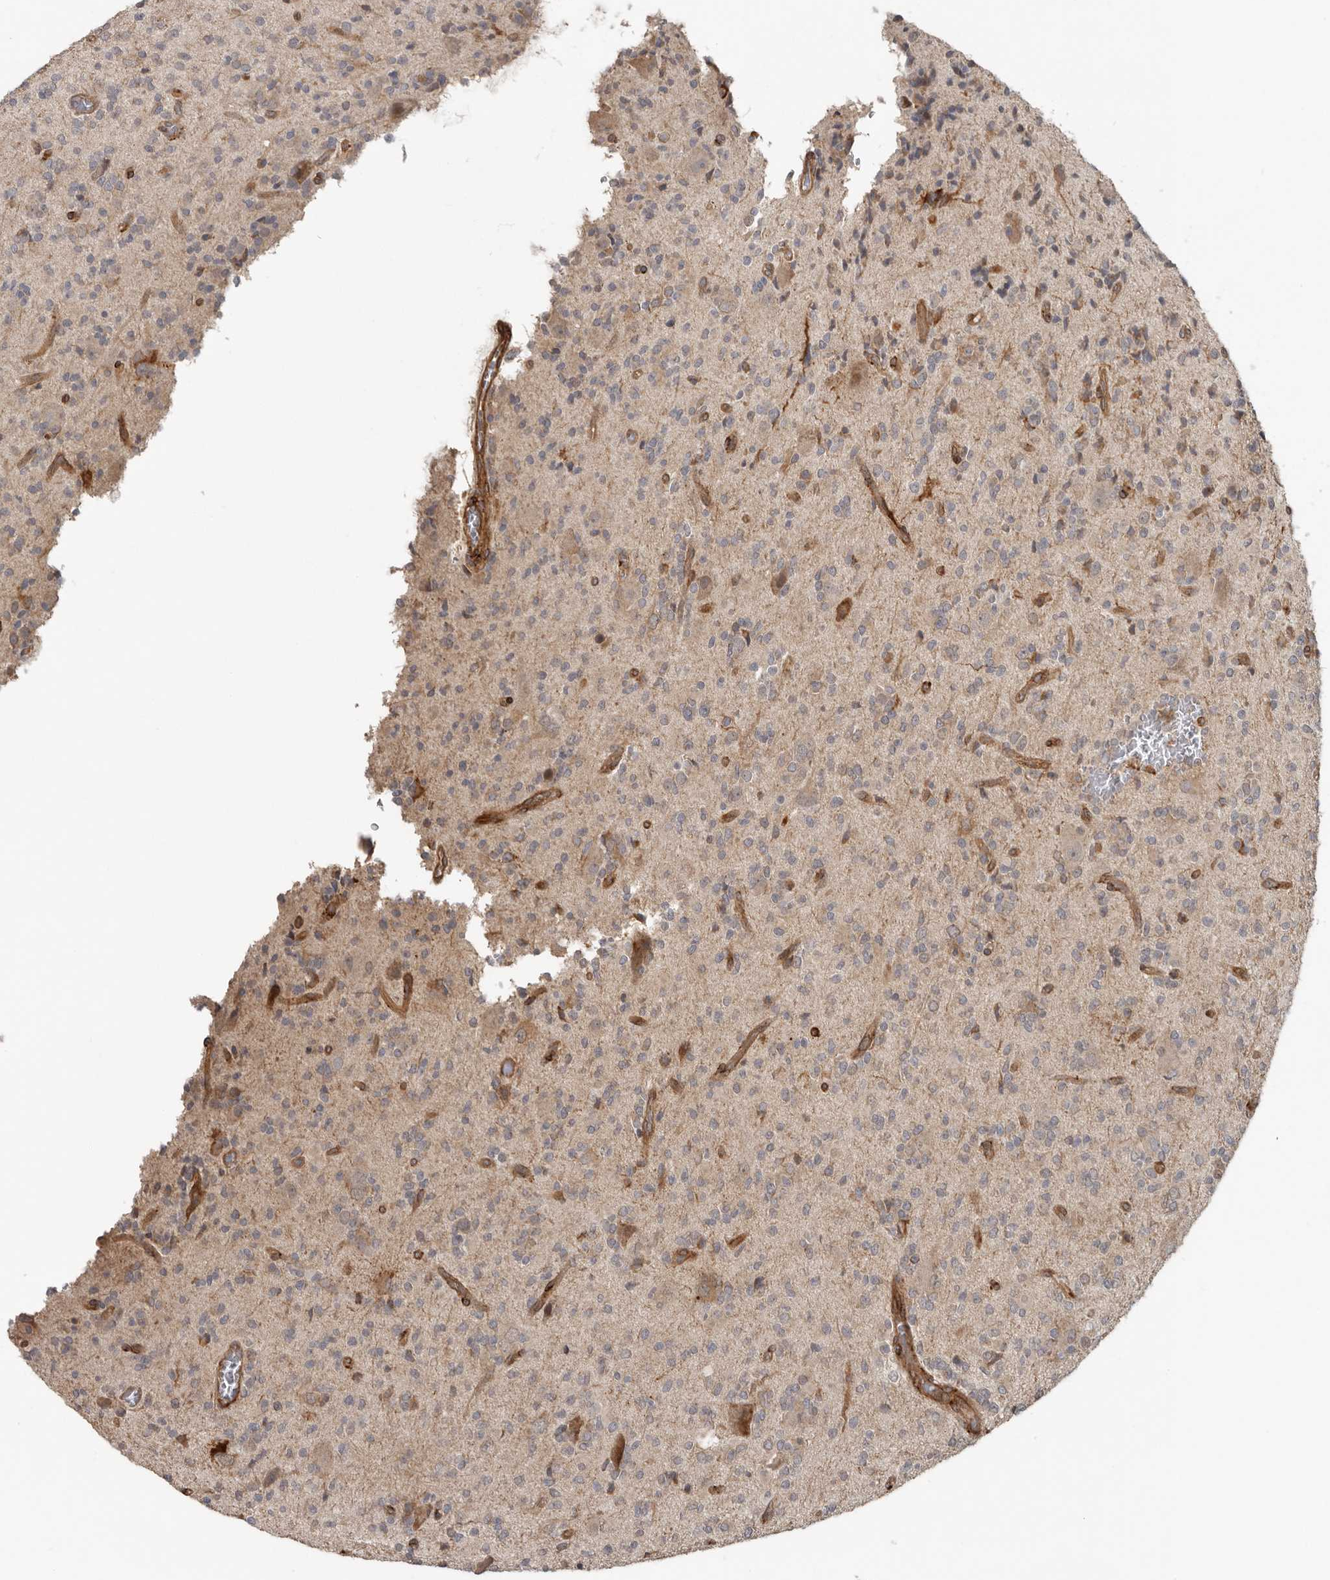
{"staining": {"intensity": "weak", "quantity": "<25%", "location": "cytoplasmic/membranous"}, "tissue": "glioma", "cell_type": "Tumor cells", "image_type": "cancer", "snomed": [{"axis": "morphology", "description": "Glioma, malignant, High grade"}, {"axis": "topography", "description": "Brain"}], "caption": "Immunohistochemical staining of glioma exhibits no significant positivity in tumor cells.", "gene": "CEP350", "patient": {"sex": "male", "age": 34}}